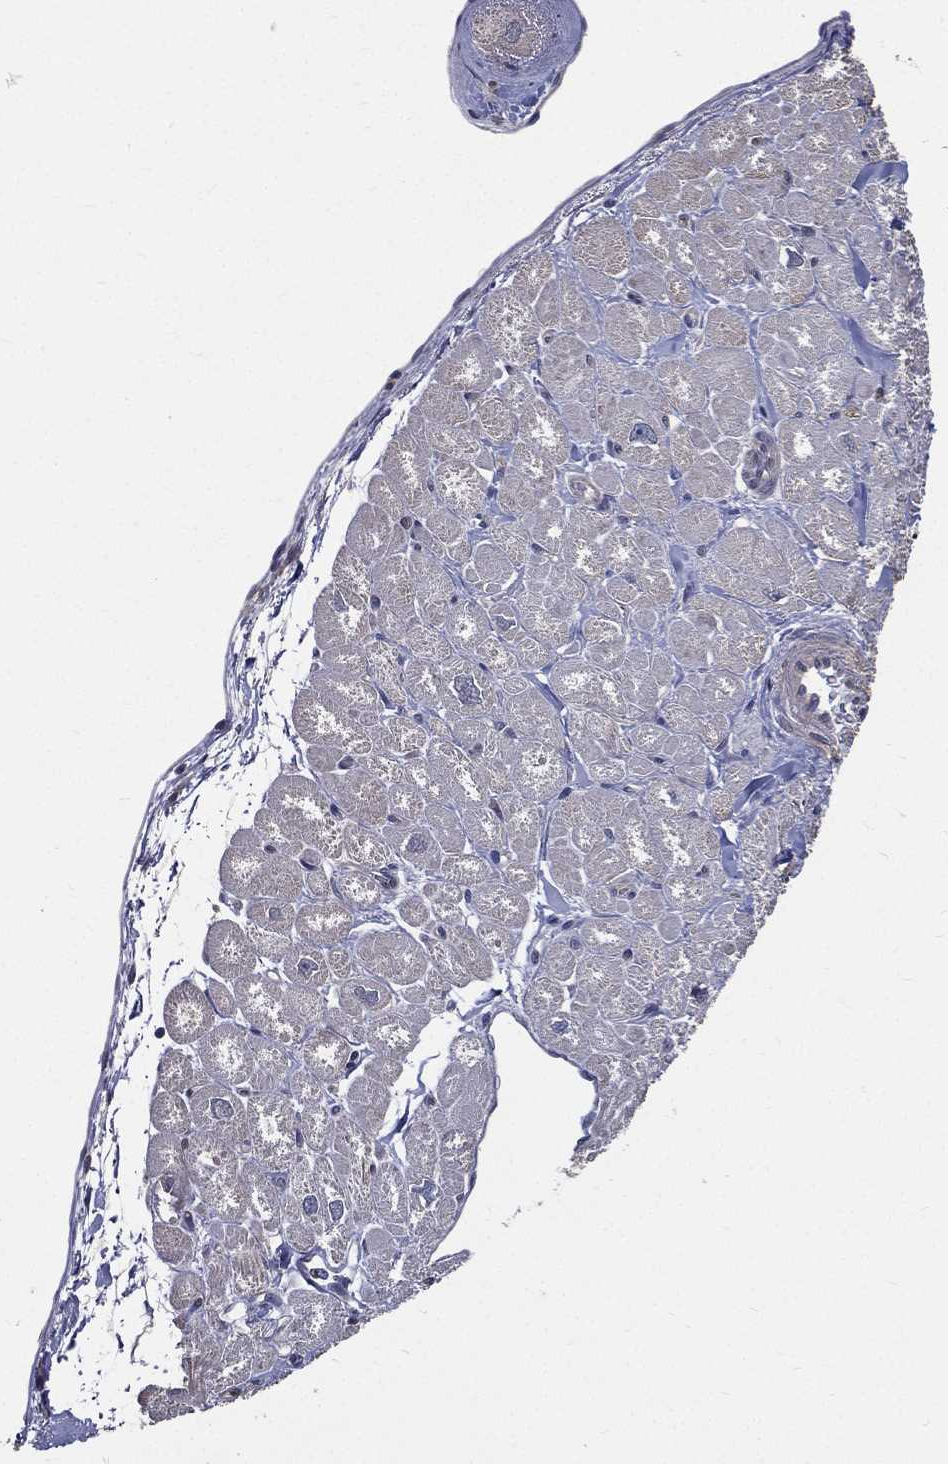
{"staining": {"intensity": "negative", "quantity": "none", "location": "none"}, "tissue": "heart muscle", "cell_type": "Cardiomyocytes", "image_type": "normal", "snomed": [{"axis": "morphology", "description": "Normal tissue, NOS"}, {"axis": "topography", "description": "Heart"}], "caption": "Immunohistochemical staining of normal heart muscle shows no significant staining in cardiomyocytes. (Brightfield microscopy of DAB (3,3'-diaminobenzidine) immunohistochemistry (IHC) at high magnification).", "gene": "SERPINB2", "patient": {"sex": "male", "age": 55}}